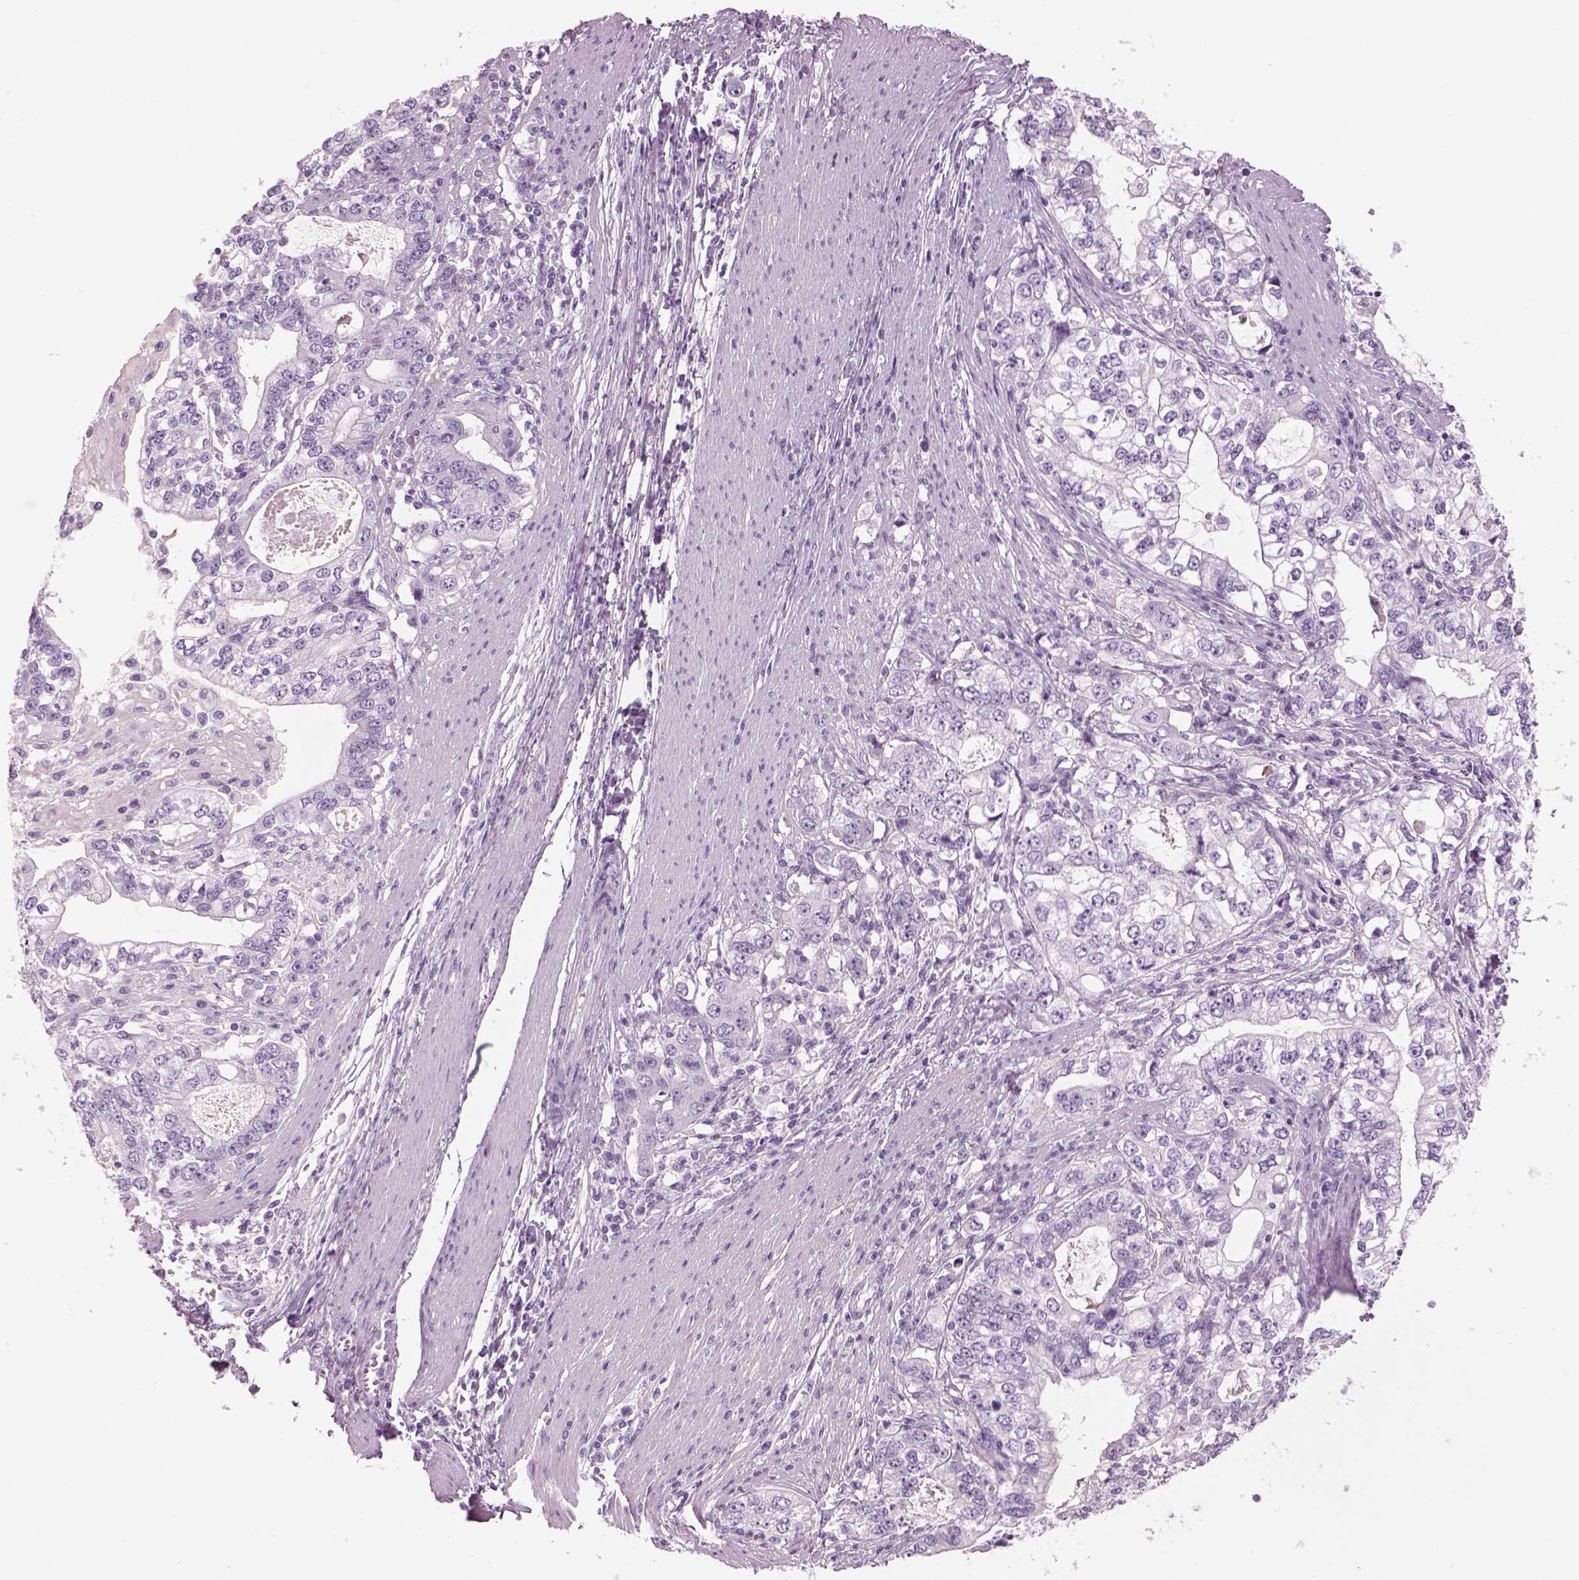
{"staining": {"intensity": "negative", "quantity": "none", "location": "none"}, "tissue": "stomach cancer", "cell_type": "Tumor cells", "image_type": "cancer", "snomed": [{"axis": "morphology", "description": "Adenocarcinoma, NOS"}, {"axis": "topography", "description": "Stomach, lower"}], "caption": "This is a image of IHC staining of adenocarcinoma (stomach), which shows no expression in tumor cells.", "gene": "GAS2L2", "patient": {"sex": "female", "age": 72}}